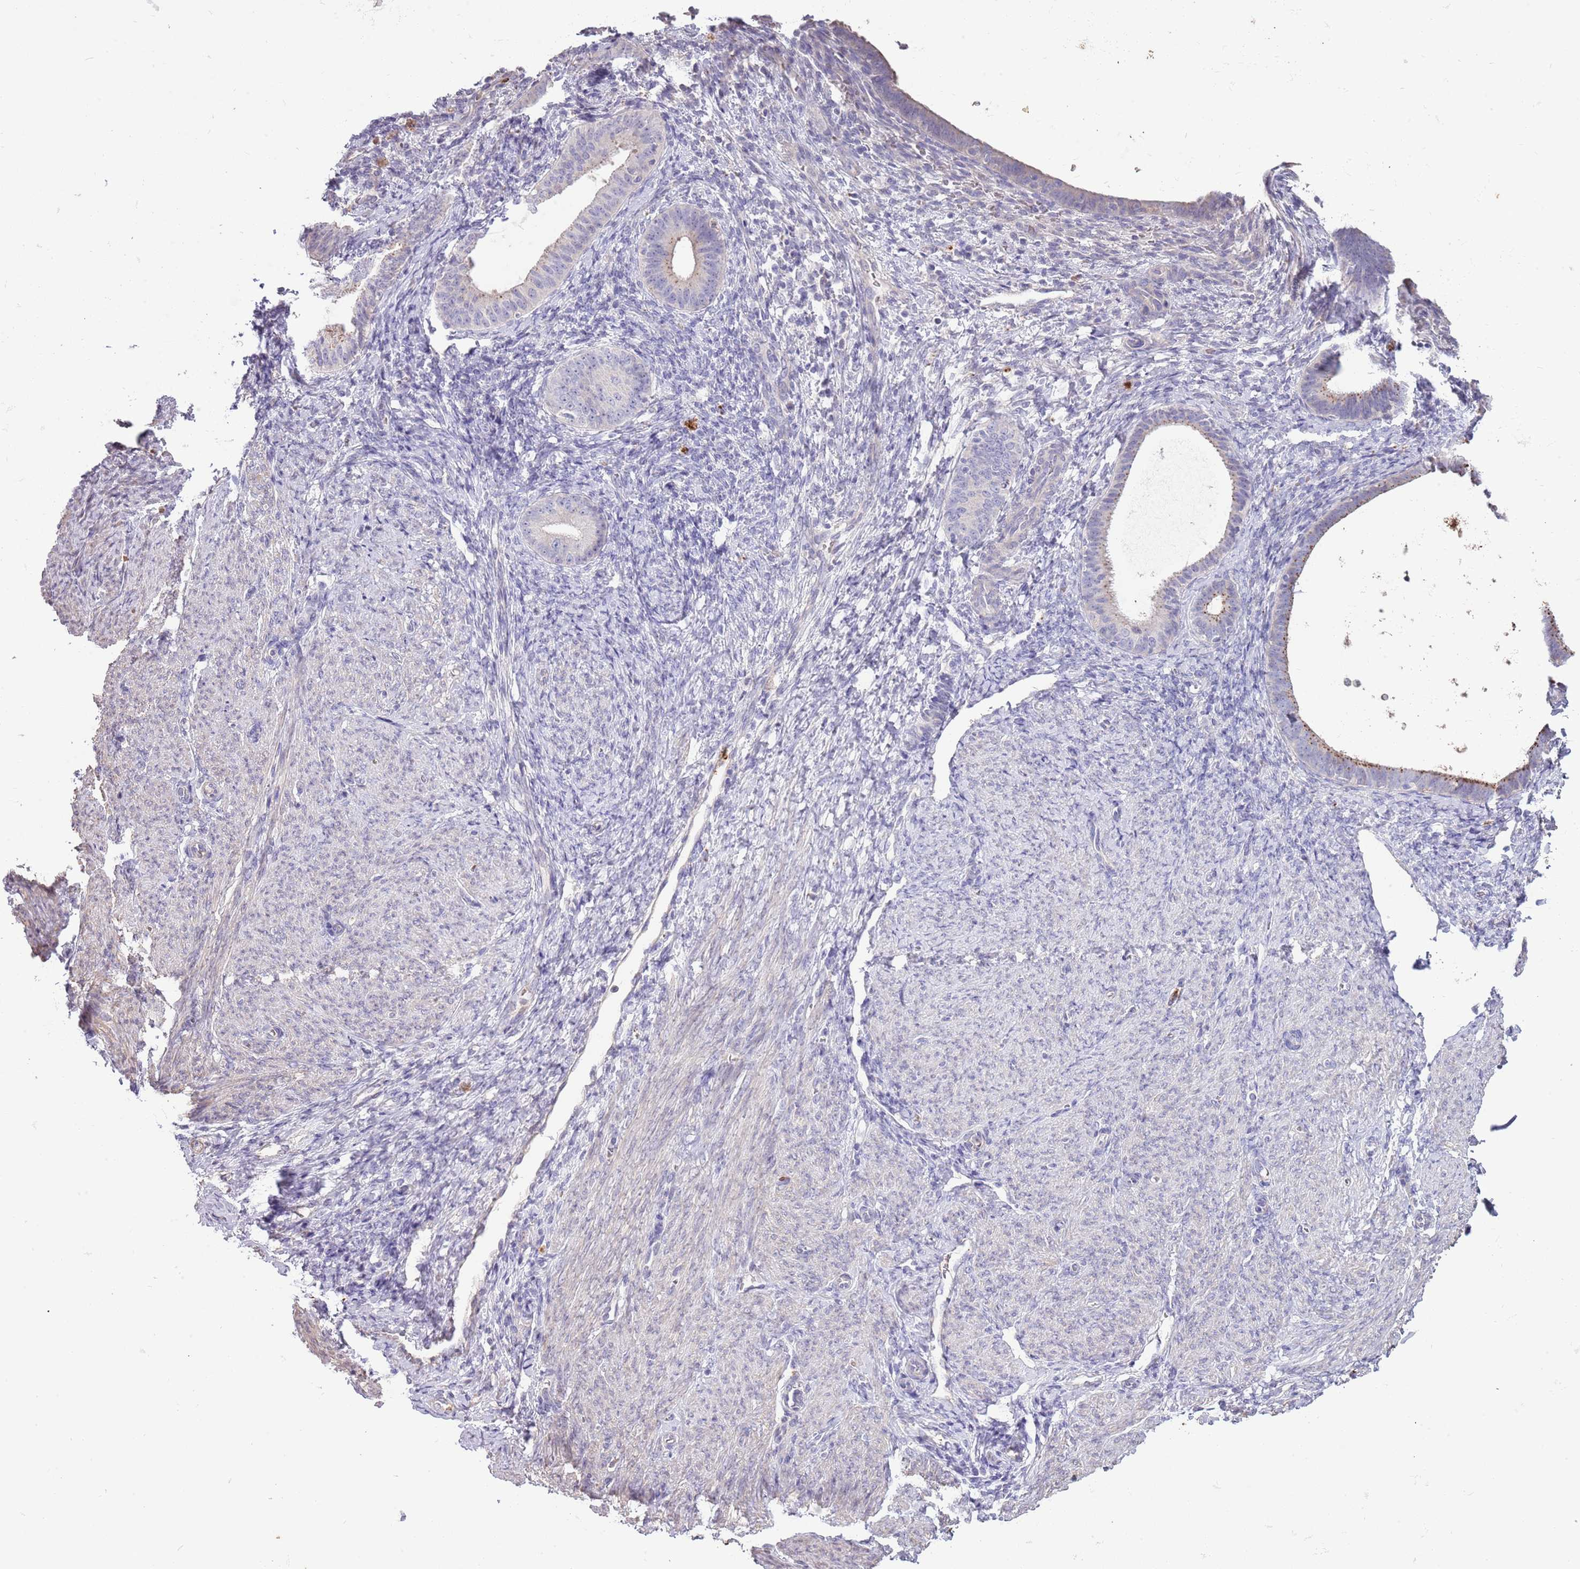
{"staining": {"intensity": "negative", "quantity": "none", "location": "none"}, "tissue": "endometrium", "cell_type": "Cells in endometrial stroma", "image_type": "normal", "snomed": [{"axis": "morphology", "description": "Normal tissue, NOS"}, {"axis": "topography", "description": "Endometrium"}], "caption": "This is an immunohistochemistry image of unremarkable human endometrium. There is no staining in cells in endometrial stroma.", "gene": "P2RY13", "patient": {"sex": "female", "age": 65}}